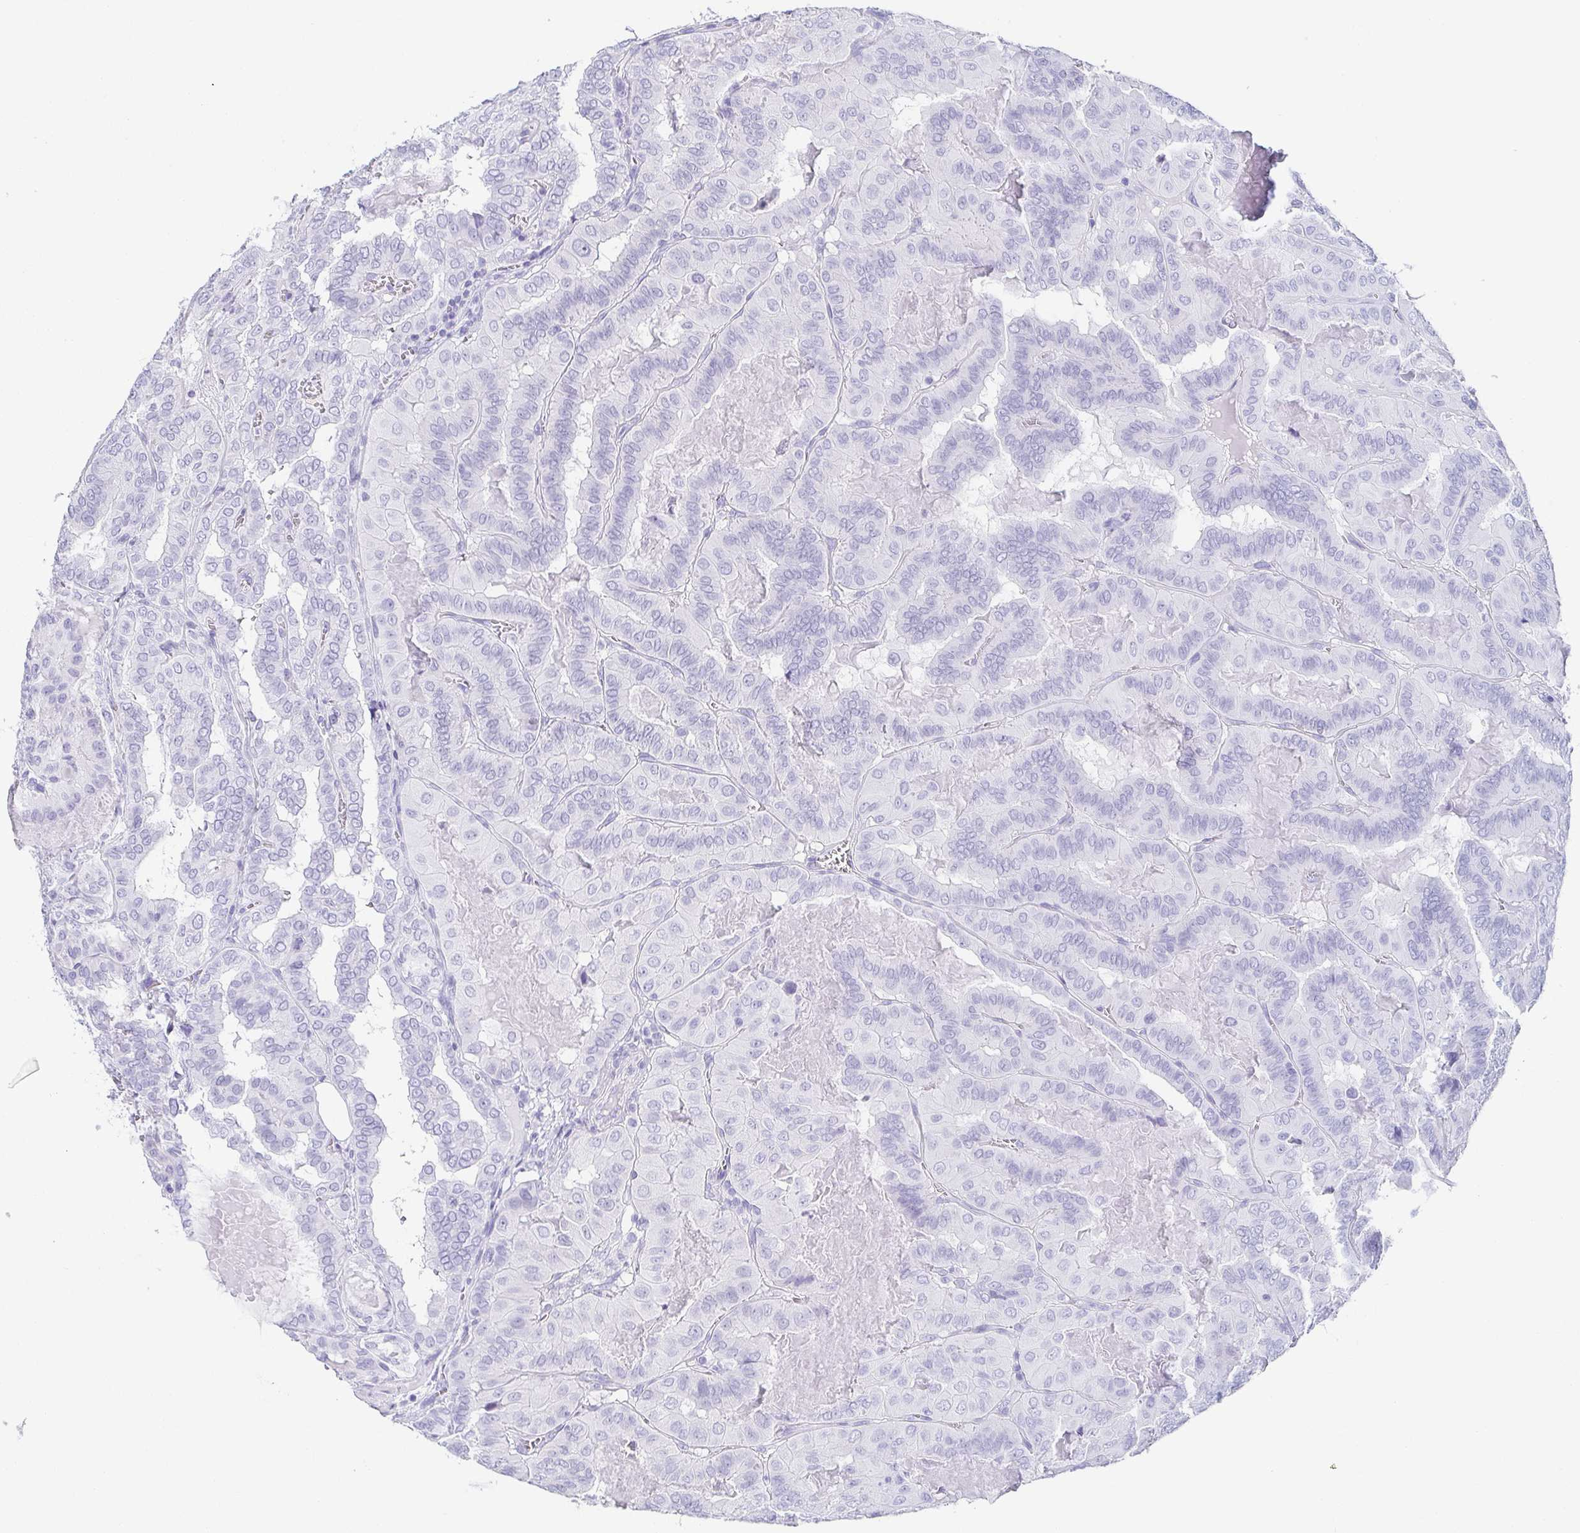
{"staining": {"intensity": "negative", "quantity": "none", "location": "none"}, "tissue": "thyroid cancer", "cell_type": "Tumor cells", "image_type": "cancer", "snomed": [{"axis": "morphology", "description": "Papillary adenocarcinoma, NOS"}, {"axis": "topography", "description": "Thyroid gland"}], "caption": "Histopathology image shows no significant protein positivity in tumor cells of papillary adenocarcinoma (thyroid).", "gene": "ZG16B", "patient": {"sex": "female", "age": 46}}